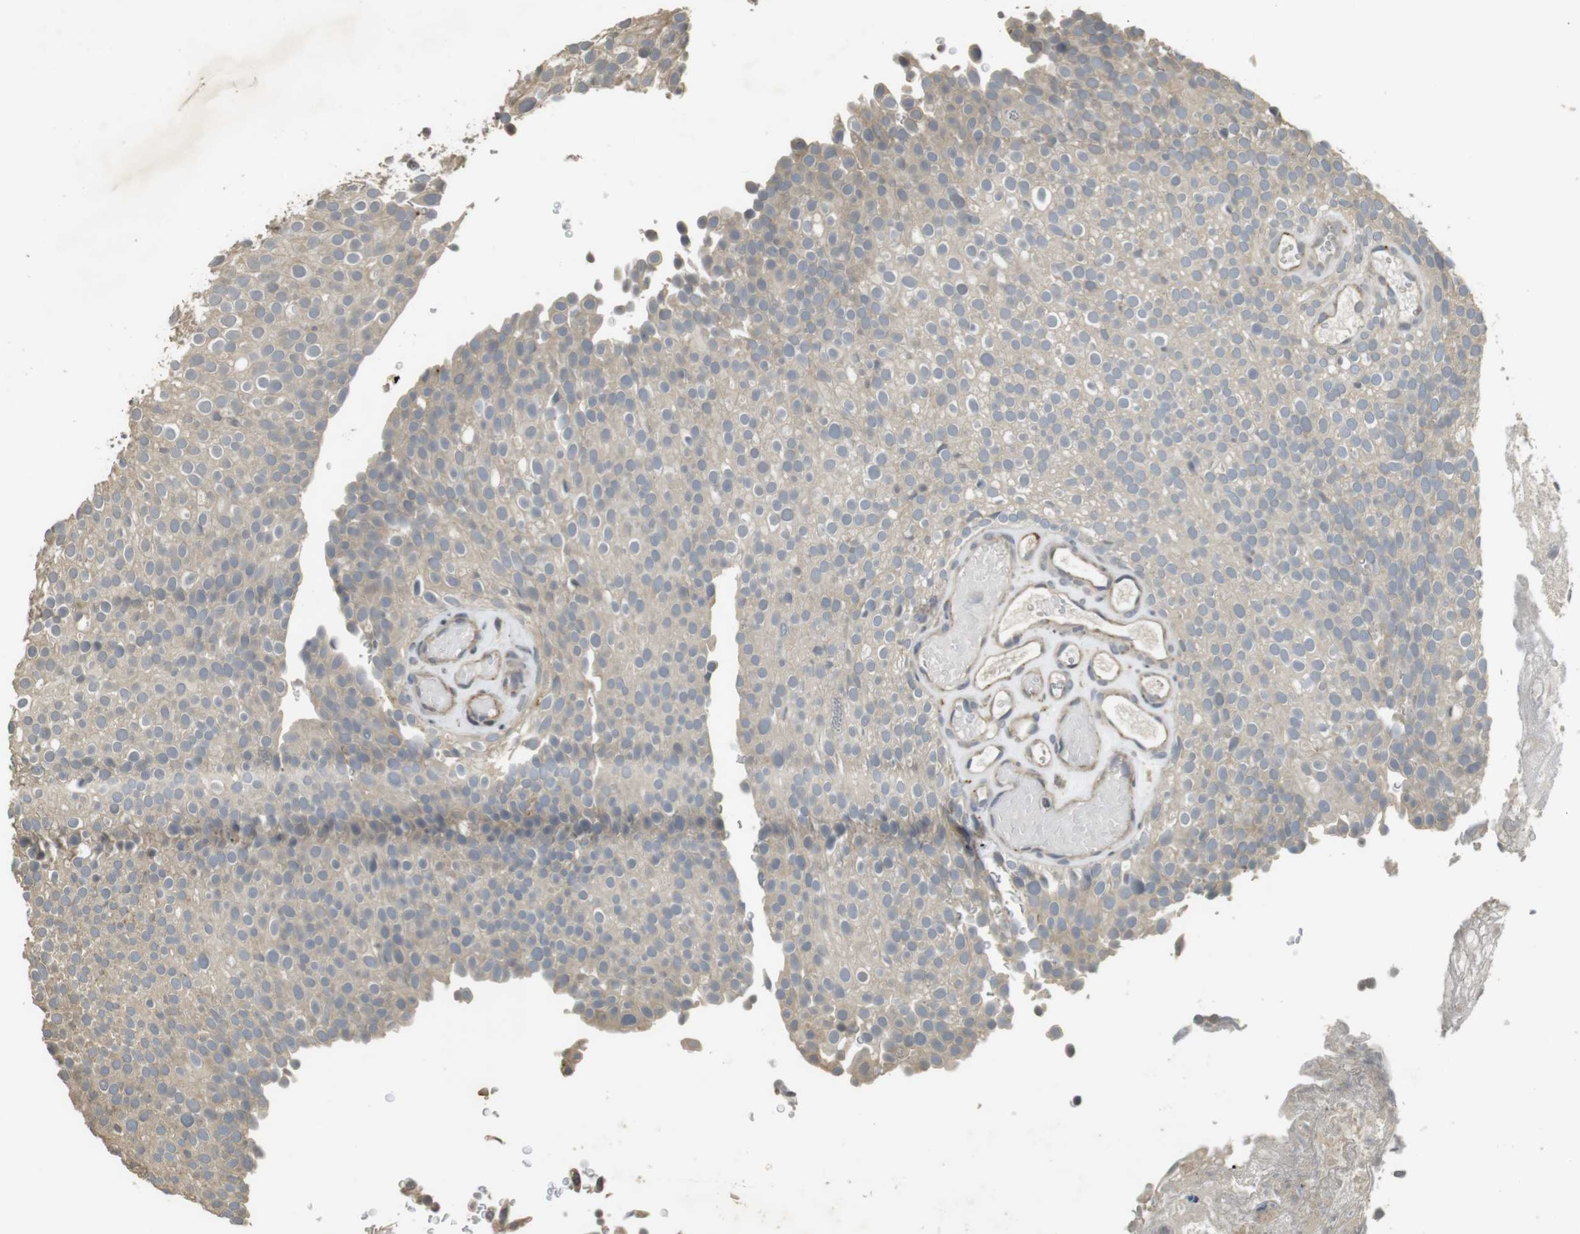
{"staining": {"intensity": "weak", "quantity": ">75%", "location": "cytoplasmic/membranous"}, "tissue": "urothelial cancer", "cell_type": "Tumor cells", "image_type": "cancer", "snomed": [{"axis": "morphology", "description": "Urothelial carcinoma, Low grade"}, {"axis": "topography", "description": "Urinary bladder"}], "caption": "Protein expression analysis of urothelial cancer displays weak cytoplasmic/membranous staining in about >75% of tumor cells. The staining is performed using DAB (3,3'-diaminobenzidine) brown chromogen to label protein expression. The nuclei are counter-stained blue using hematoxylin.", "gene": "FZD10", "patient": {"sex": "male", "age": 78}}